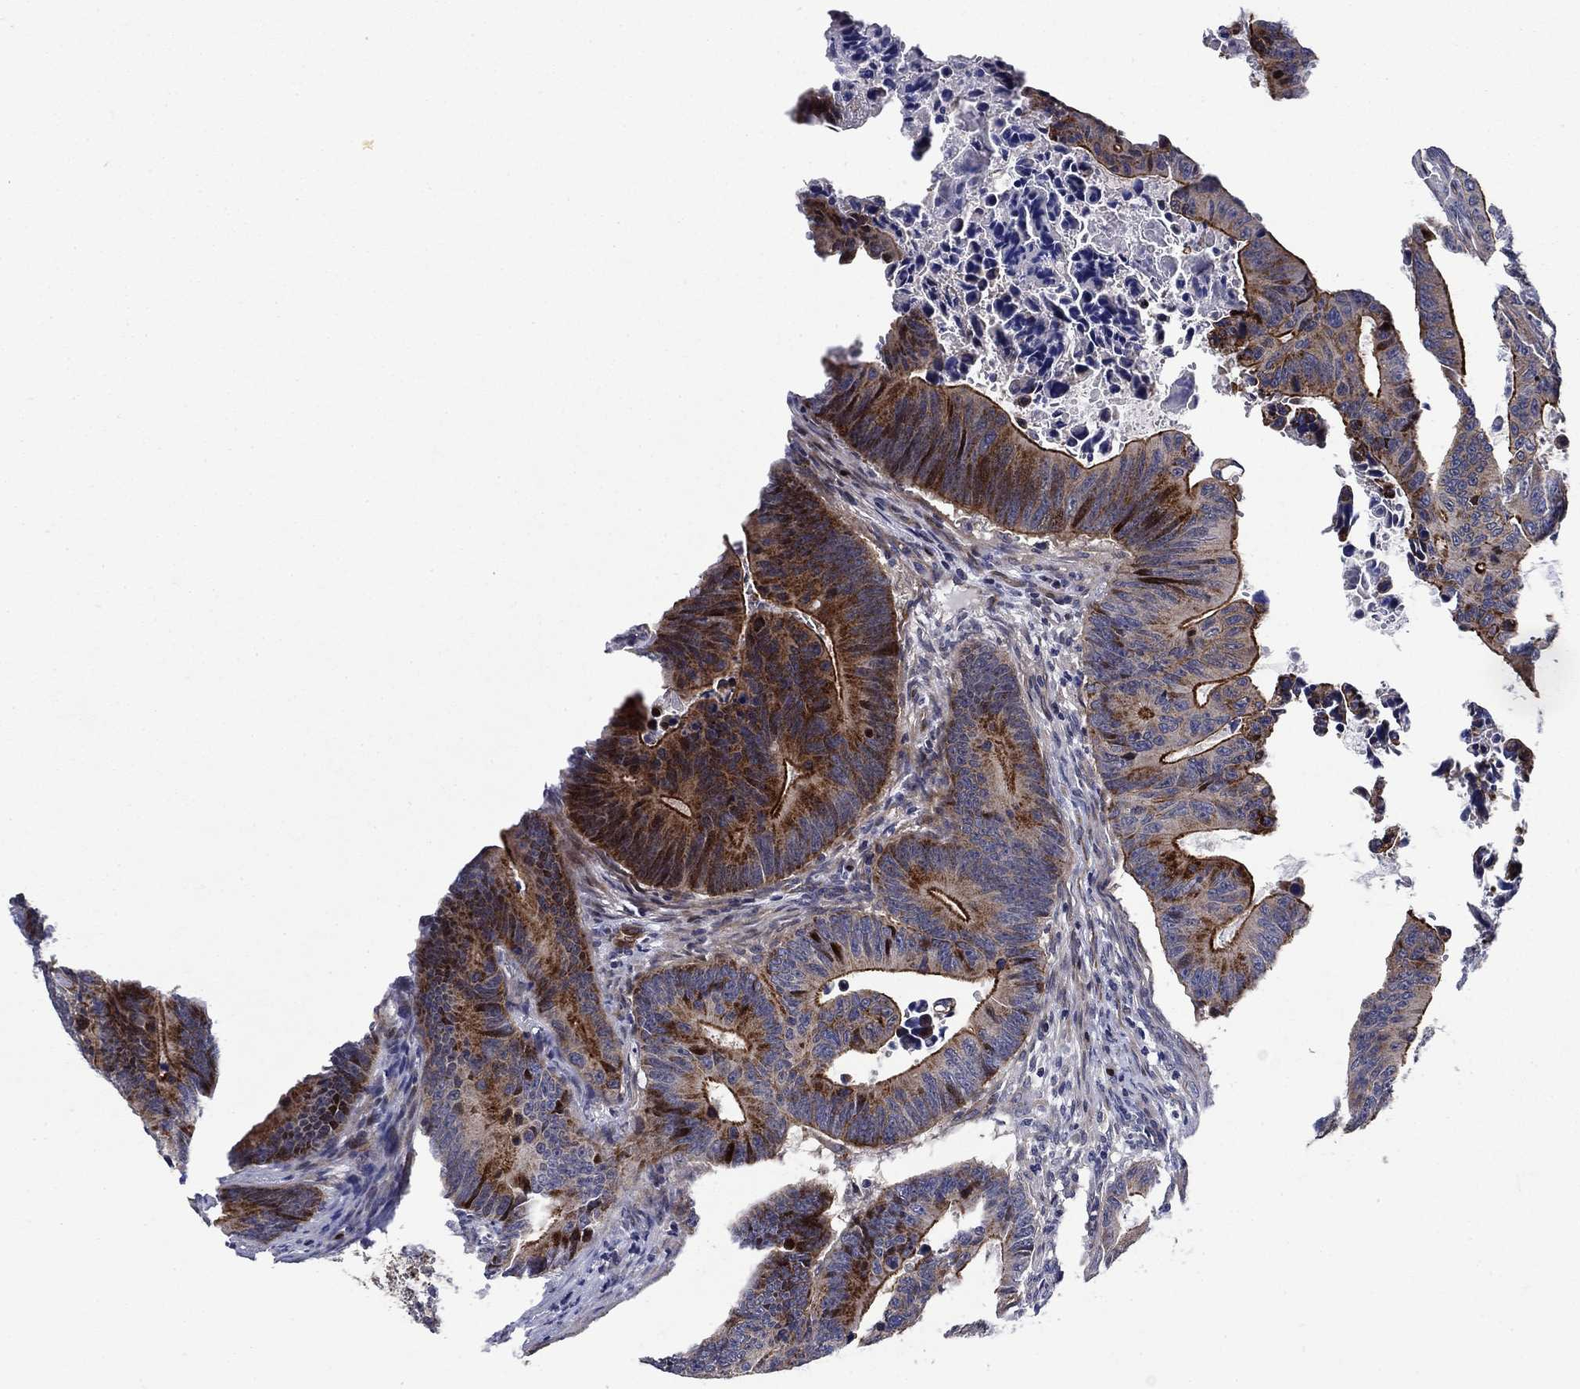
{"staining": {"intensity": "strong", "quantity": "25%-75%", "location": "cytoplasmic/membranous"}, "tissue": "colorectal cancer", "cell_type": "Tumor cells", "image_type": "cancer", "snomed": [{"axis": "morphology", "description": "Adenocarcinoma, NOS"}, {"axis": "topography", "description": "Colon"}], "caption": "A micrograph of human colorectal cancer stained for a protein demonstrates strong cytoplasmic/membranous brown staining in tumor cells.", "gene": "SLC7A1", "patient": {"sex": "female", "age": 87}}